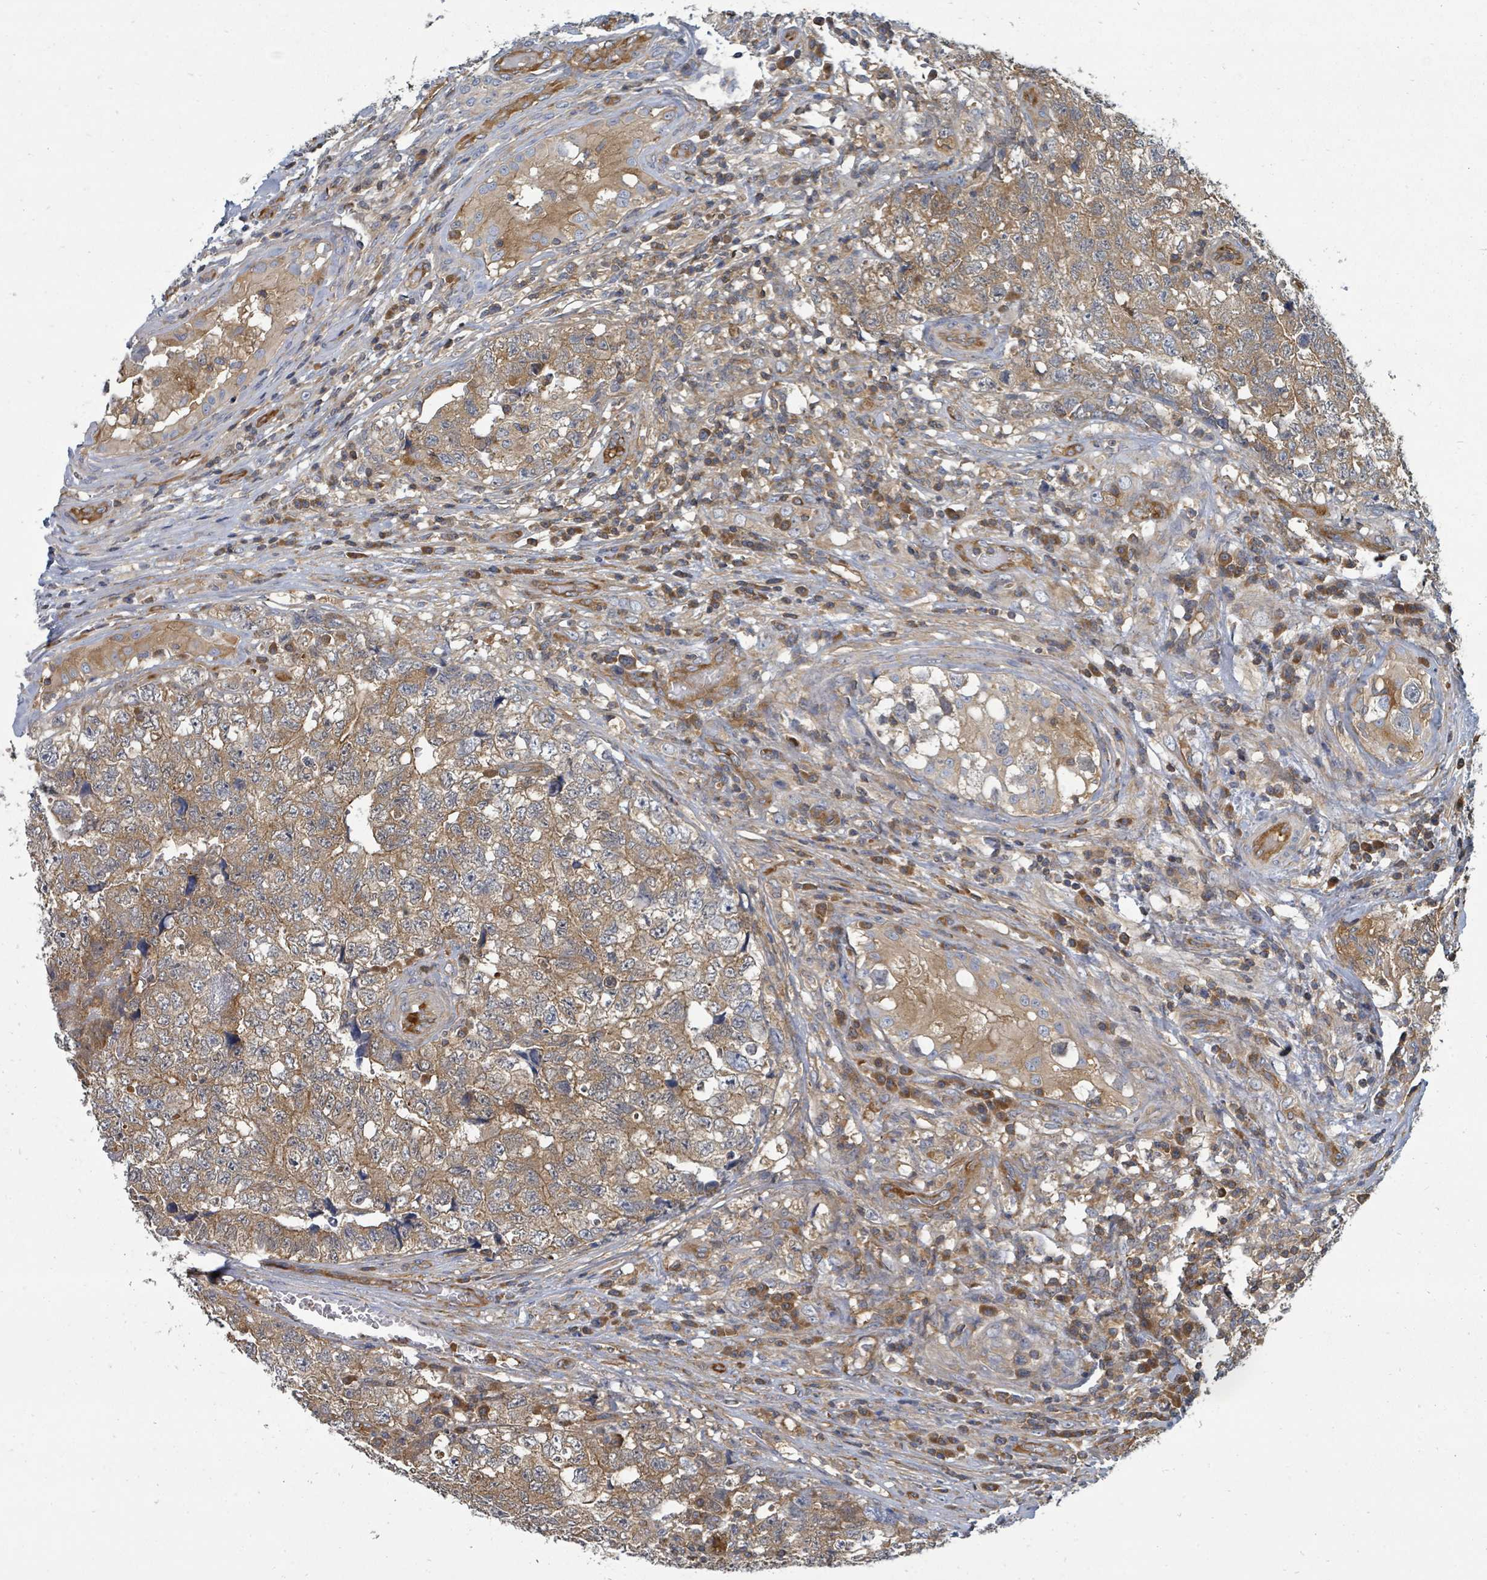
{"staining": {"intensity": "moderate", "quantity": ">75%", "location": "cytoplasmic/membranous"}, "tissue": "testis cancer", "cell_type": "Tumor cells", "image_type": "cancer", "snomed": [{"axis": "morphology", "description": "Carcinoma, Embryonal, NOS"}, {"axis": "topography", "description": "Testis"}], "caption": "Protein expression analysis of human testis embryonal carcinoma reveals moderate cytoplasmic/membranous expression in about >75% of tumor cells.", "gene": "BOLA2B", "patient": {"sex": "male", "age": 31}}